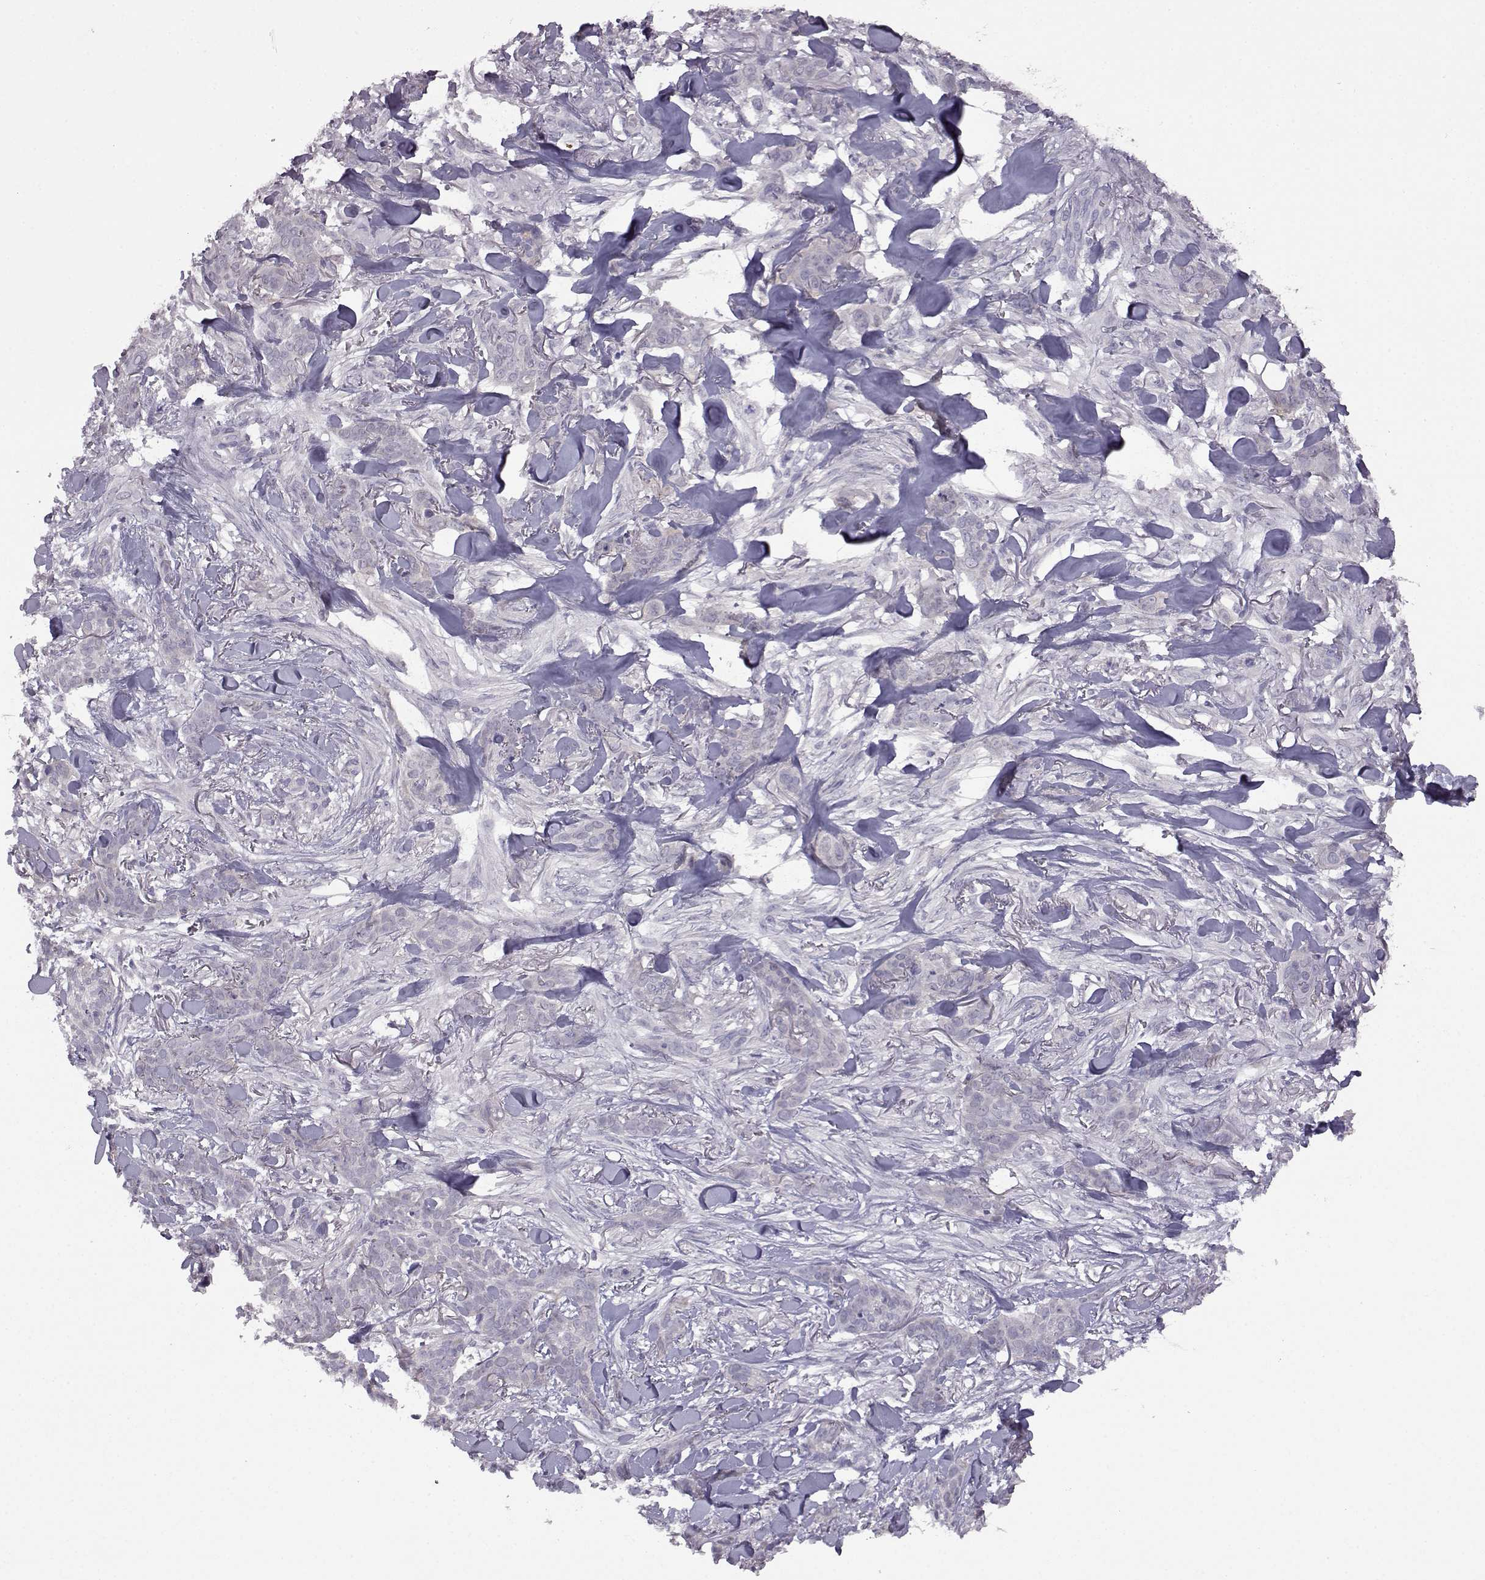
{"staining": {"intensity": "negative", "quantity": "none", "location": "none"}, "tissue": "skin cancer", "cell_type": "Tumor cells", "image_type": "cancer", "snomed": [{"axis": "morphology", "description": "Basal cell carcinoma"}, {"axis": "topography", "description": "Skin"}], "caption": "An image of skin cancer stained for a protein shows no brown staining in tumor cells. (DAB (3,3'-diaminobenzidine) IHC with hematoxylin counter stain).", "gene": "VGF", "patient": {"sex": "female", "age": 61}}